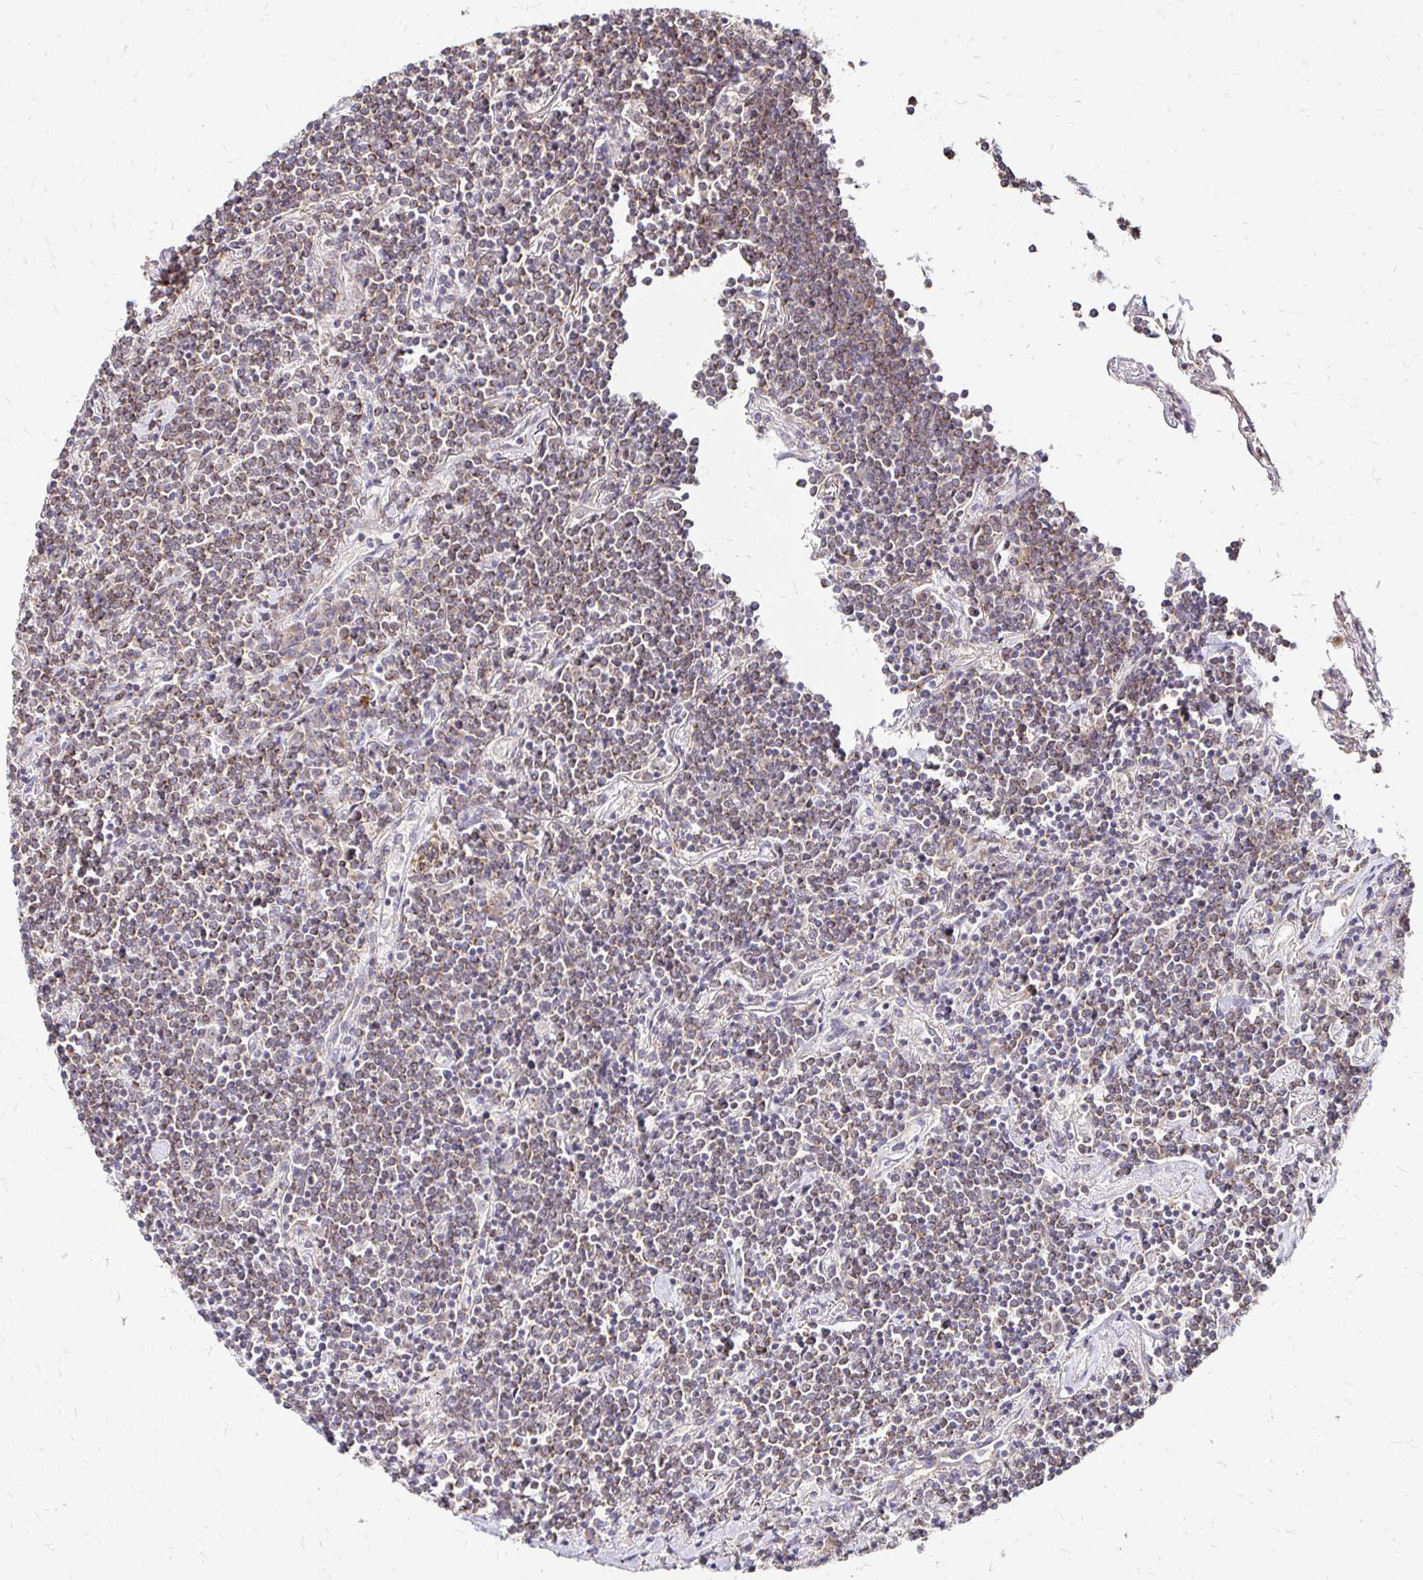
{"staining": {"intensity": "moderate", "quantity": ">75%", "location": "cytoplasmic/membranous"}, "tissue": "lymphoma", "cell_type": "Tumor cells", "image_type": "cancer", "snomed": [{"axis": "morphology", "description": "Malignant lymphoma, non-Hodgkin's type, Low grade"}, {"axis": "topography", "description": "Lung"}], "caption": "This image exhibits immunohistochemistry staining of human lymphoma, with medium moderate cytoplasmic/membranous staining in approximately >75% of tumor cells.", "gene": "ZW10", "patient": {"sex": "female", "age": 71}}